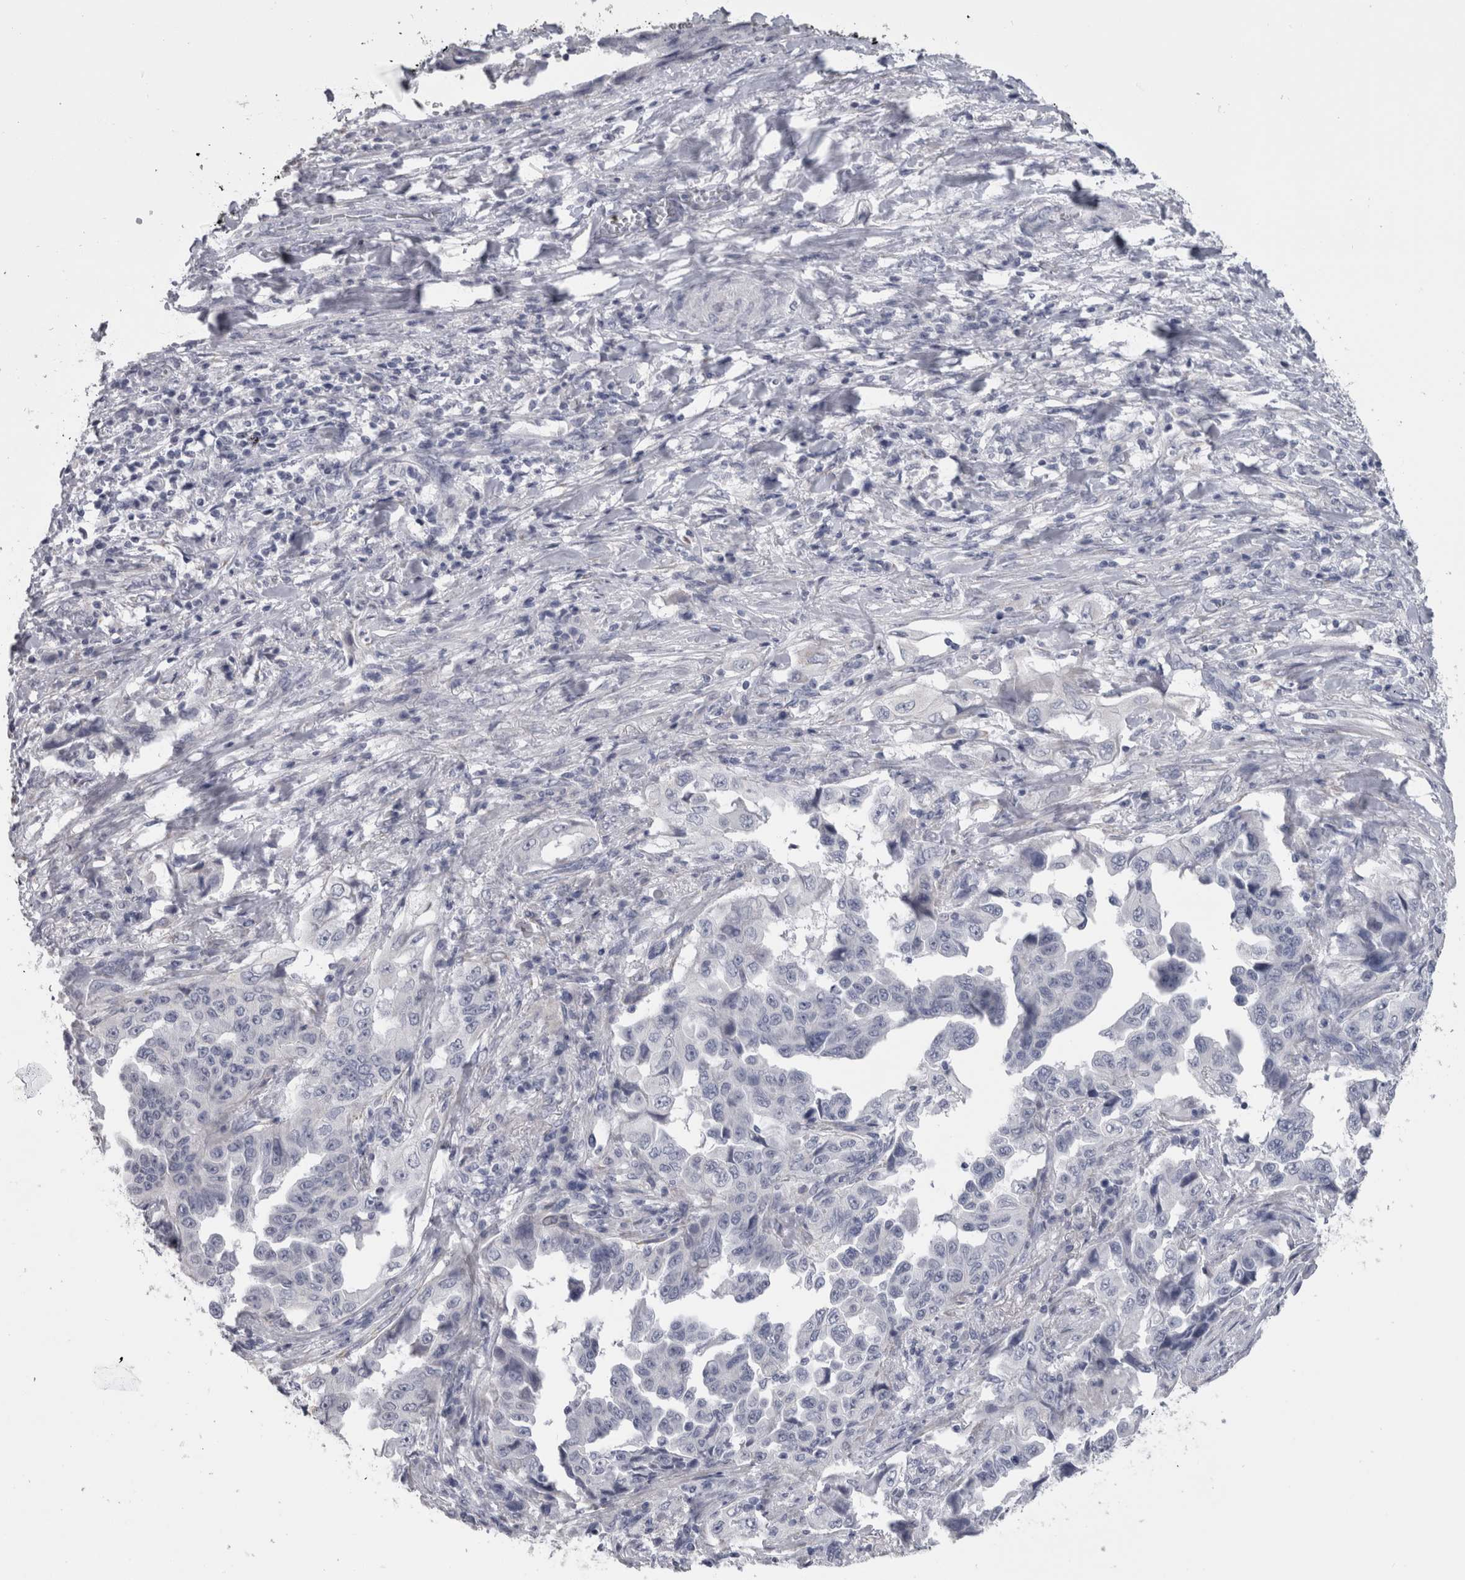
{"staining": {"intensity": "negative", "quantity": "none", "location": "none"}, "tissue": "lung cancer", "cell_type": "Tumor cells", "image_type": "cancer", "snomed": [{"axis": "morphology", "description": "Adenocarcinoma, NOS"}, {"axis": "topography", "description": "Lung"}], "caption": "High power microscopy photomicrograph of an IHC histopathology image of adenocarcinoma (lung), revealing no significant staining in tumor cells.", "gene": "MSMB", "patient": {"sex": "female", "age": 51}}